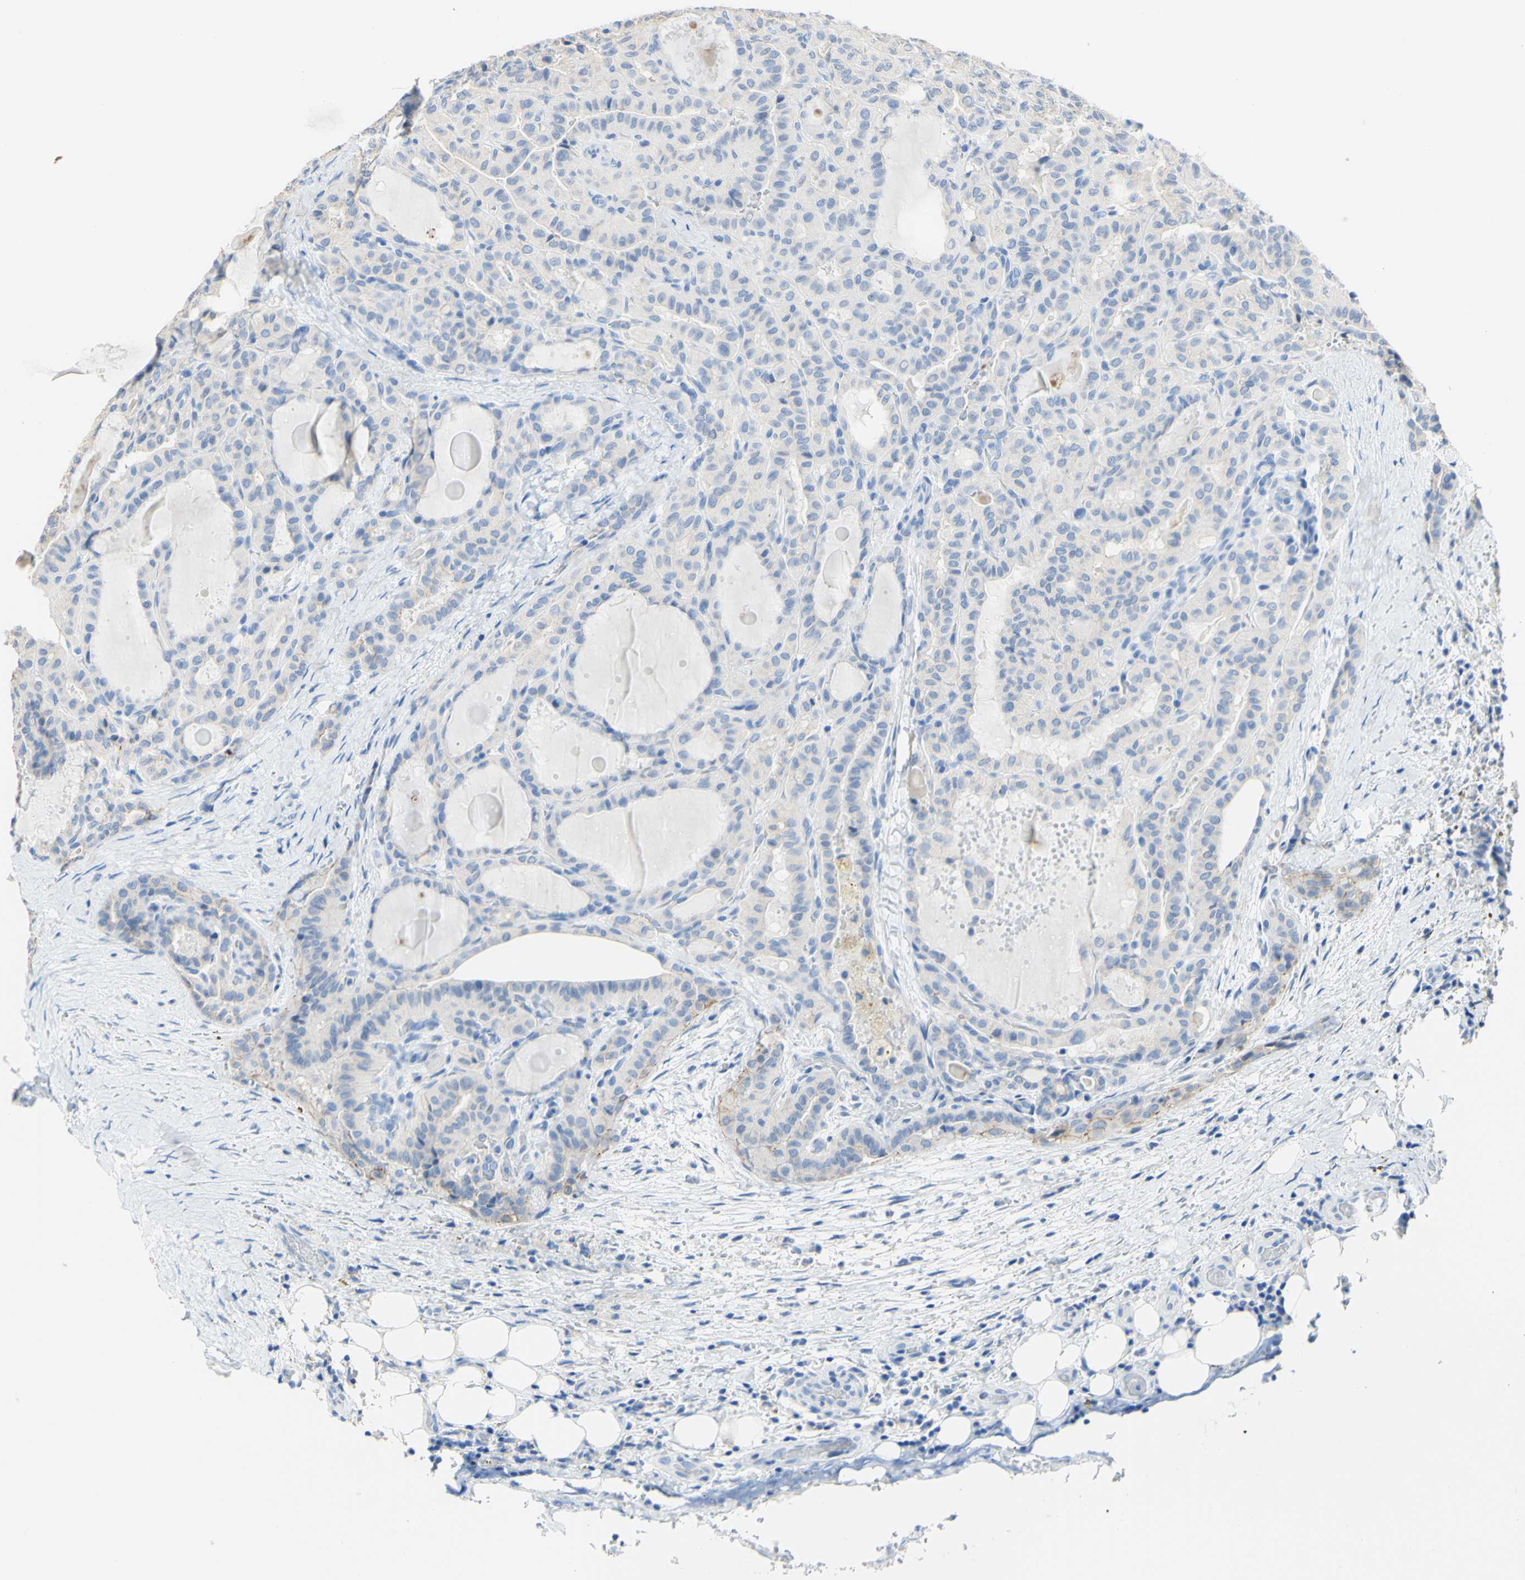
{"staining": {"intensity": "weak", "quantity": "<25%", "location": "cytoplasmic/membranous"}, "tissue": "thyroid cancer", "cell_type": "Tumor cells", "image_type": "cancer", "snomed": [{"axis": "morphology", "description": "Papillary adenocarcinoma, NOS"}, {"axis": "topography", "description": "Thyroid gland"}], "caption": "Thyroid cancer stained for a protein using immunohistochemistry (IHC) demonstrates no positivity tumor cells.", "gene": "DSC2", "patient": {"sex": "male", "age": 77}}